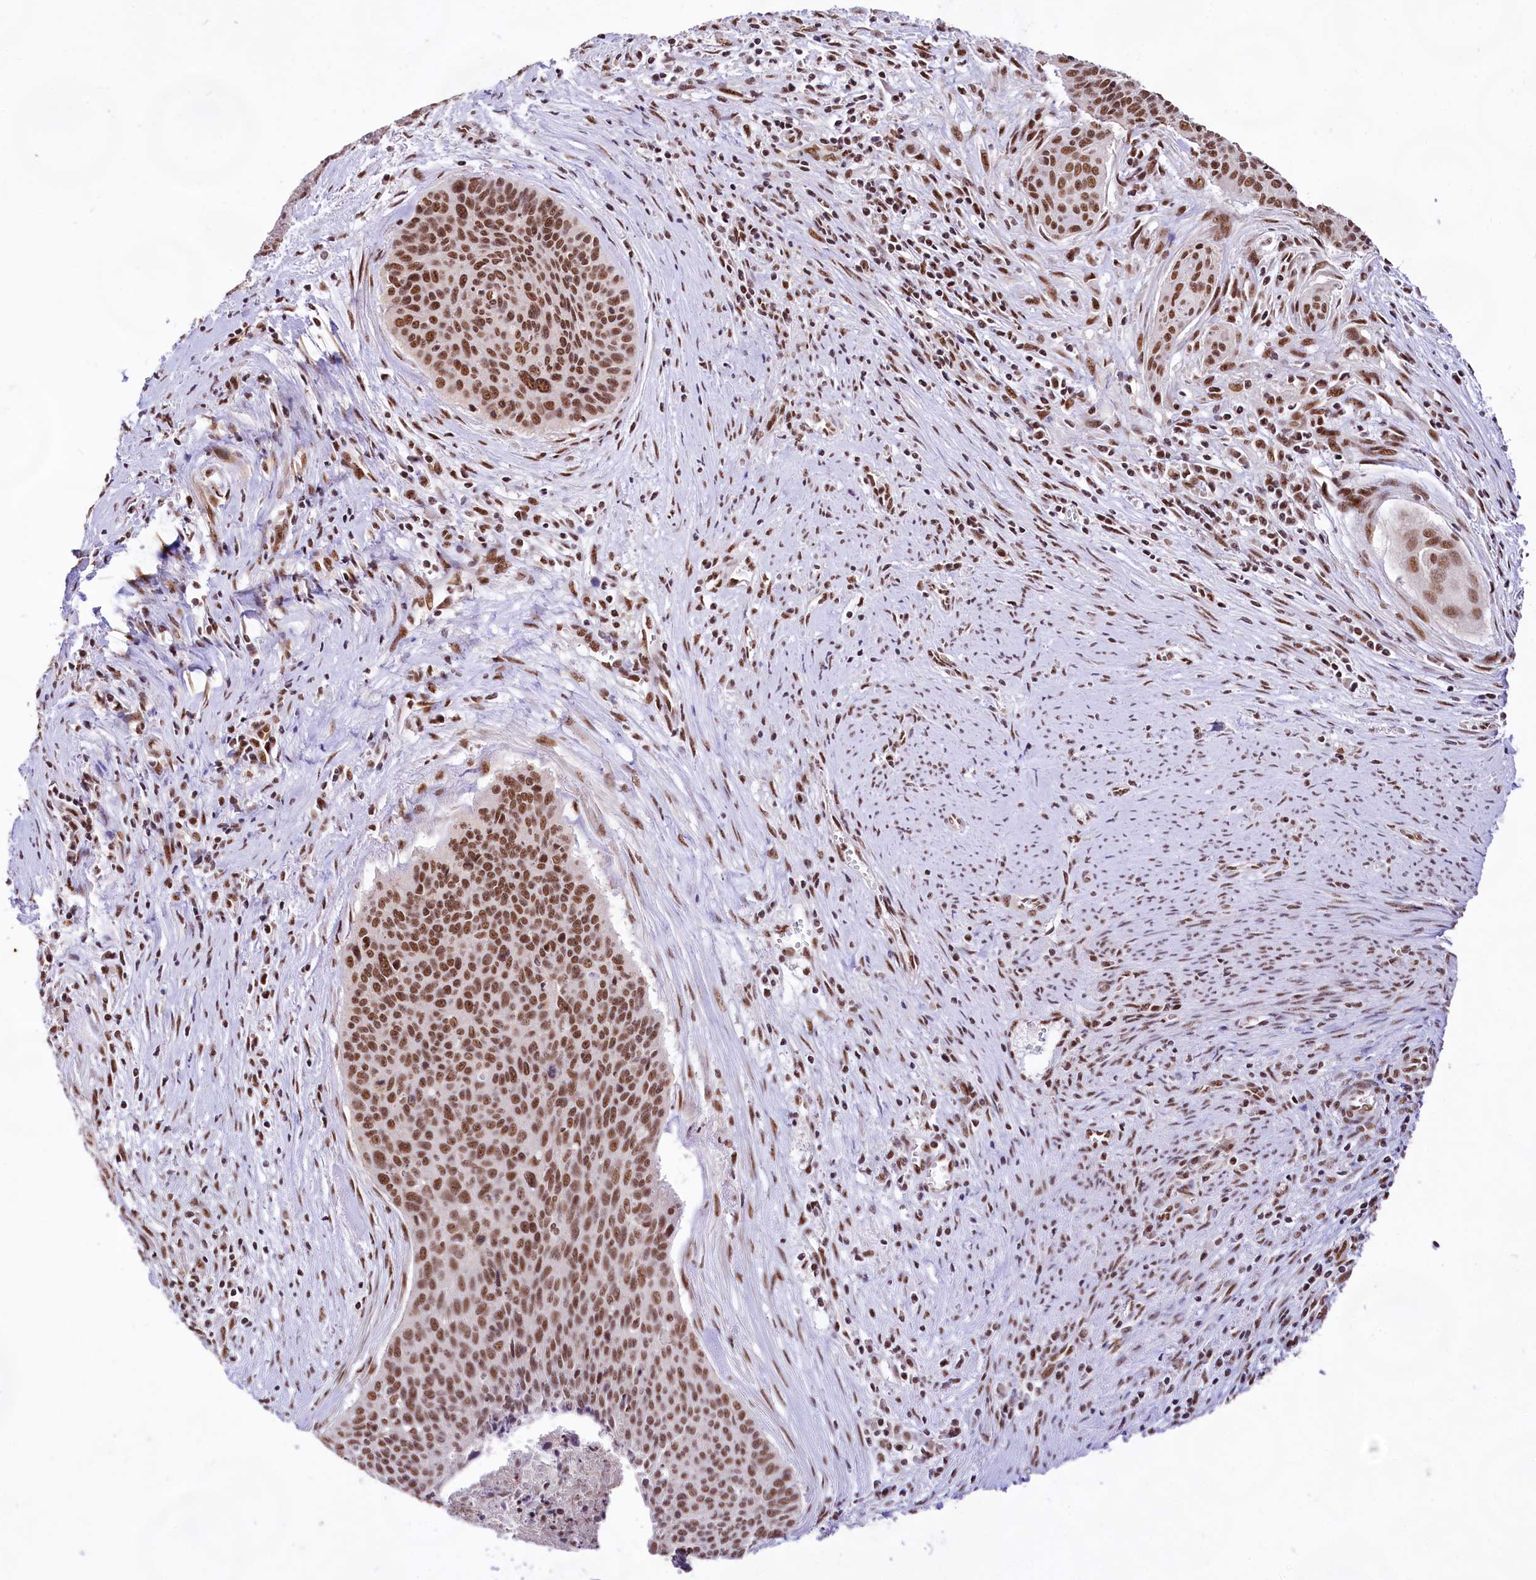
{"staining": {"intensity": "moderate", "quantity": ">75%", "location": "nuclear"}, "tissue": "cervical cancer", "cell_type": "Tumor cells", "image_type": "cancer", "snomed": [{"axis": "morphology", "description": "Squamous cell carcinoma, NOS"}, {"axis": "topography", "description": "Cervix"}], "caption": "Immunohistochemical staining of human cervical squamous cell carcinoma displays medium levels of moderate nuclear protein expression in approximately >75% of tumor cells.", "gene": "HIRA", "patient": {"sex": "female", "age": 55}}